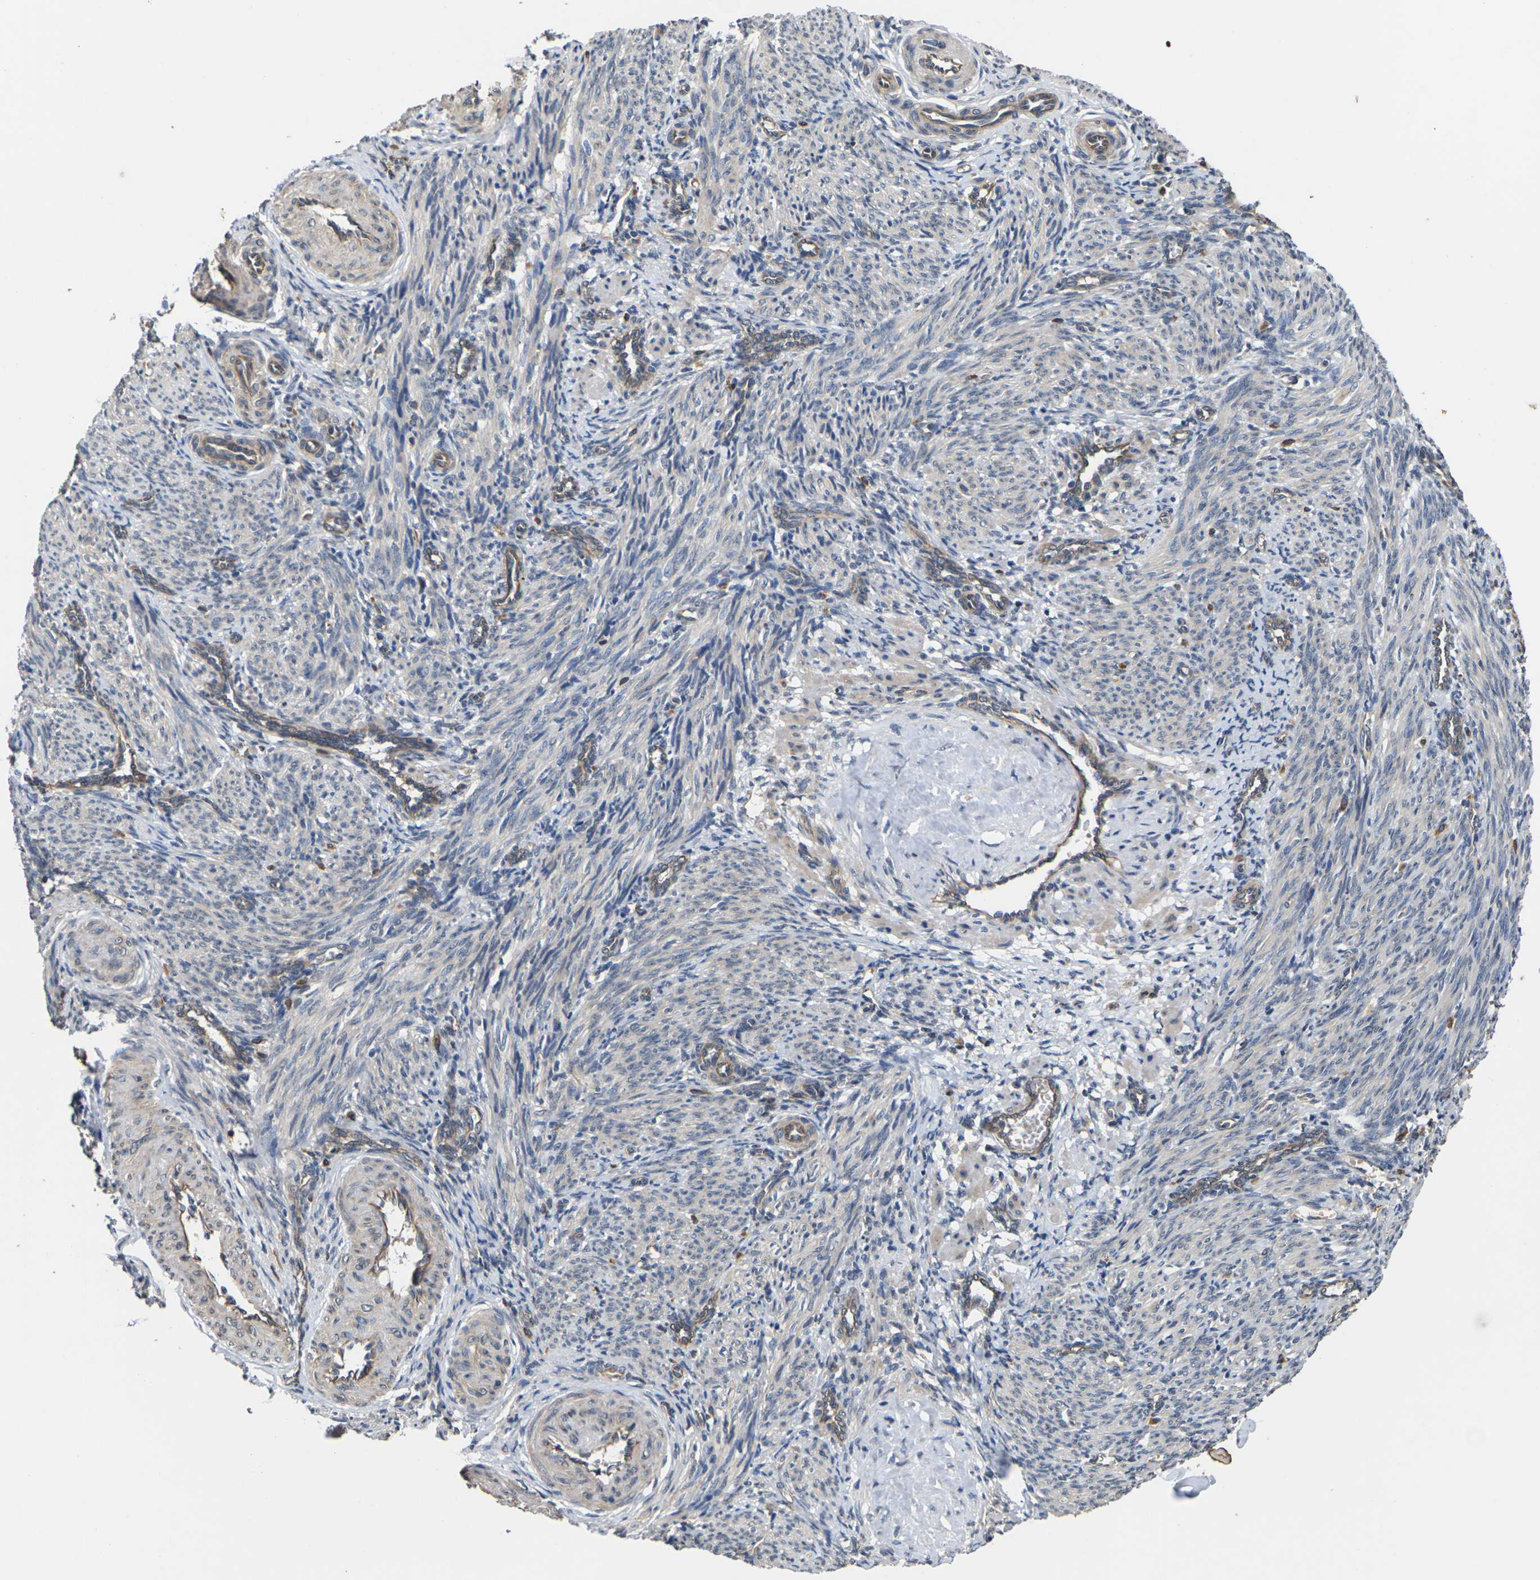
{"staining": {"intensity": "weak", "quantity": "<25%", "location": "cytoplasmic/membranous"}, "tissue": "smooth muscle", "cell_type": "Smooth muscle cells", "image_type": "normal", "snomed": [{"axis": "morphology", "description": "Normal tissue, NOS"}, {"axis": "topography", "description": "Endometrium"}], "caption": "Immunohistochemistry (IHC) histopathology image of benign smooth muscle: human smooth muscle stained with DAB exhibits no significant protein expression in smooth muscle cells.", "gene": "DKK2", "patient": {"sex": "female", "age": 33}}